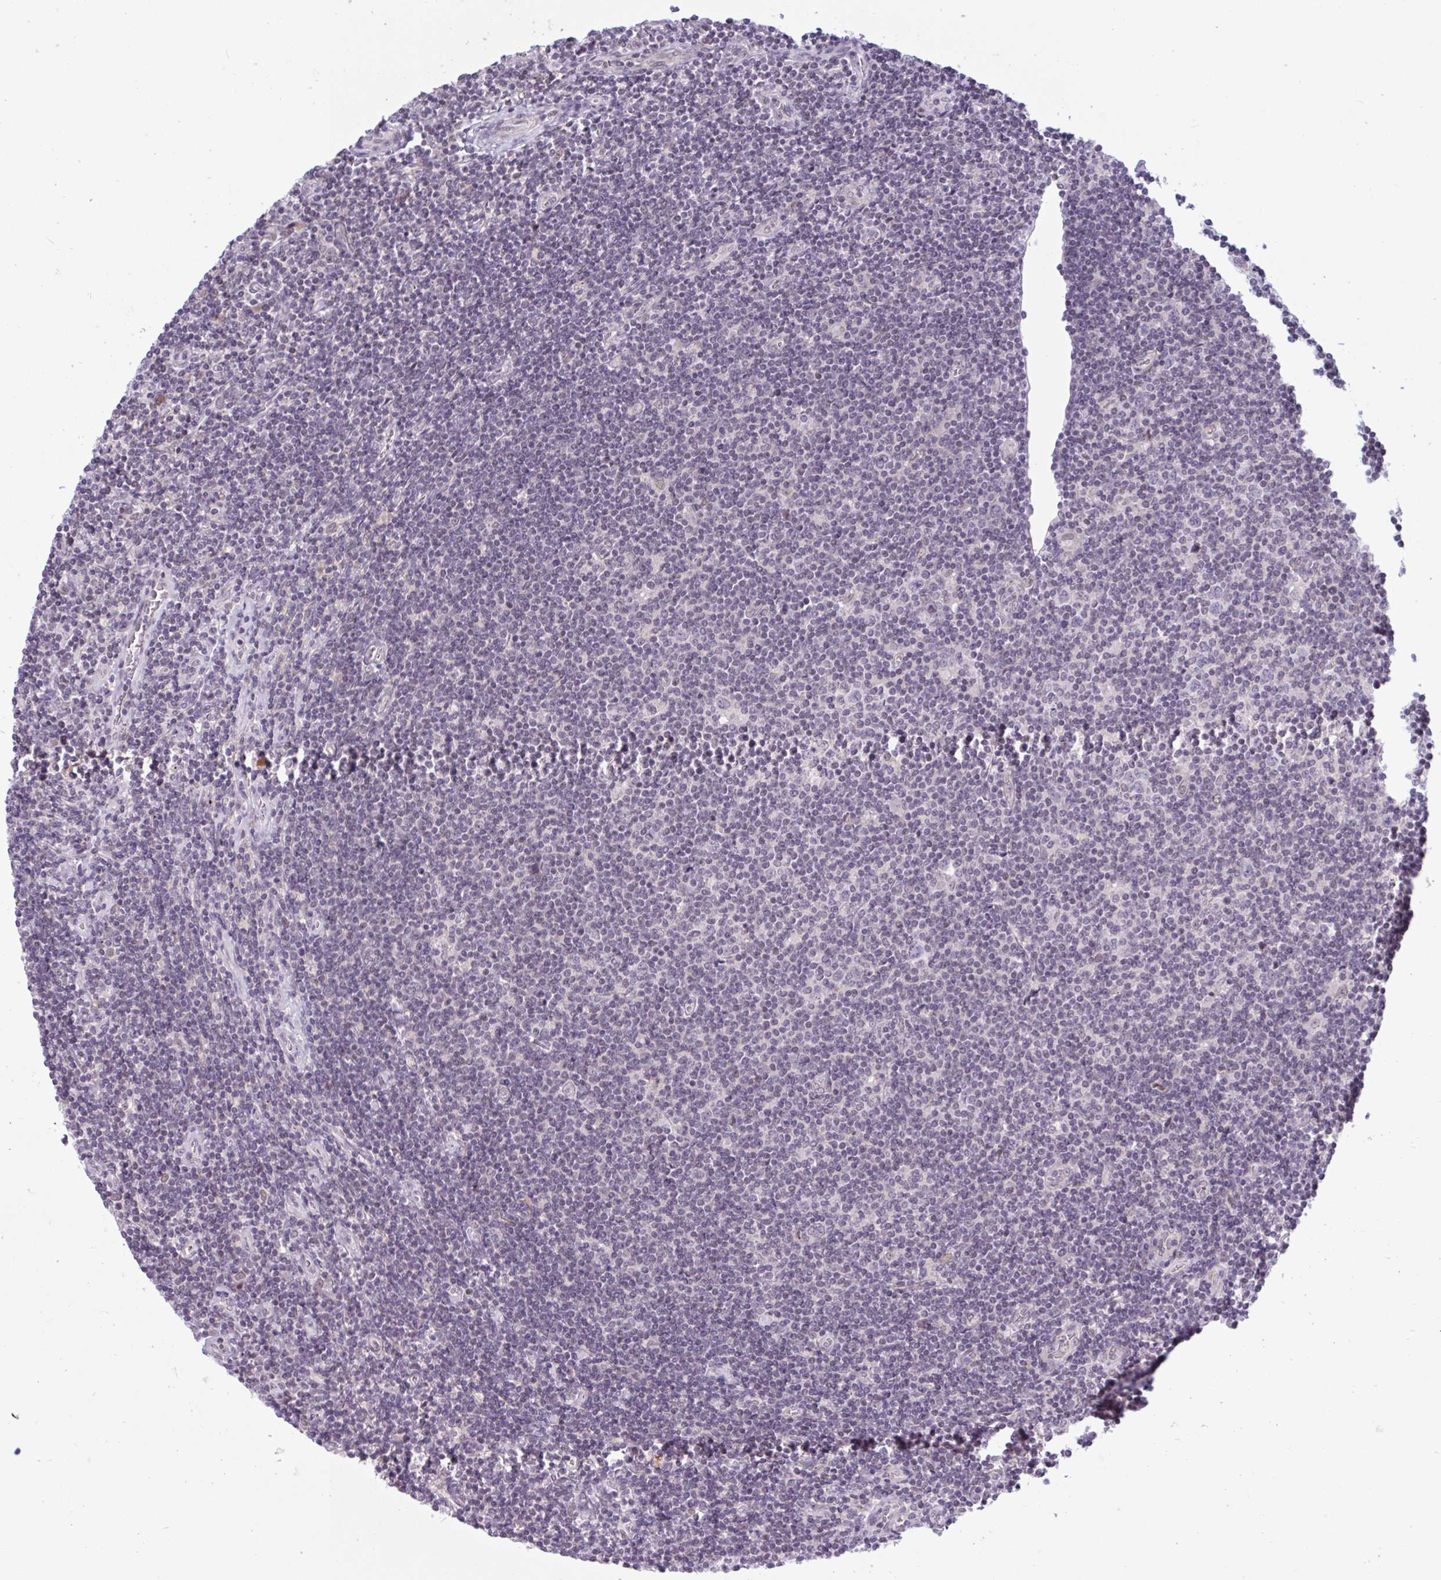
{"staining": {"intensity": "negative", "quantity": "none", "location": "none"}, "tissue": "lymphoma", "cell_type": "Tumor cells", "image_type": "cancer", "snomed": [{"axis": "morphology", "description": "Hodgkin's disease, NOS"}, {"axis": "topography", "description": "Lymph node"}], "caption": "Immunohistochemistry (IHC) histopathology image of neoplastic tissue: human Hodgkin's disease stained with DAB (3,3'-diaminobenzidine) demonstrates no significant protein expression in tumor cells.", "gene": "TTC7B", "patient": {"sex": "male", "age": 40}}